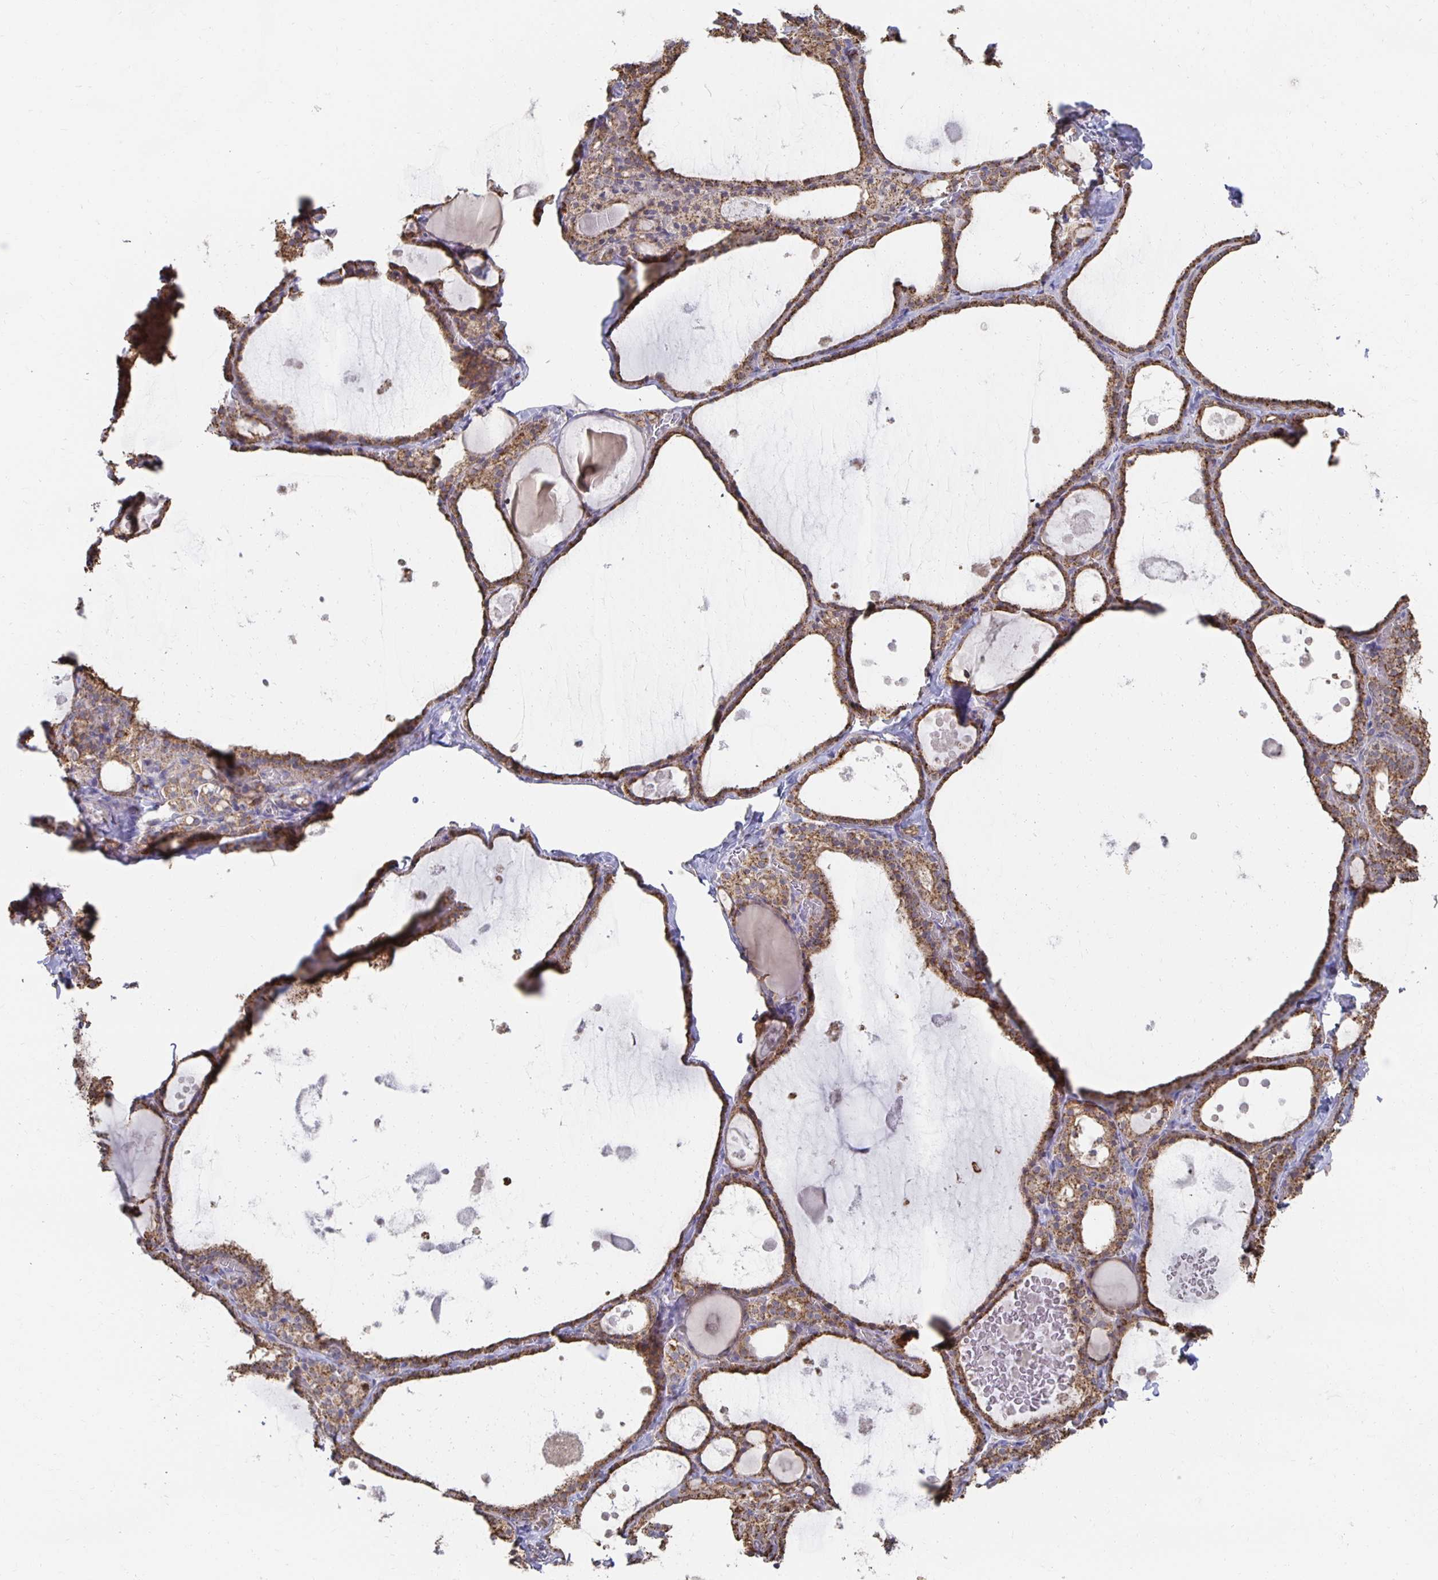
{"staining": {"intensity": "moderate", "quantity": ">75%", "location": "cytoplasmic/membranous"}, "tissue": "thyroid gland", "cell_type": "Glandular cells", "image_type": "normal", "snomed": [{"axis": "morphology", "description": "Normal tissue, NOS"}, {"axis": "topography", "description": "Thyroid gland"}], "caption": "A micrograph of human thyroid gland stained for a protein demonstrates moderate cytoplasmic/membranous brown staining in glandular cells. The staining is performed using DAB brown chromogen to label protein expression. The nuclei are counter-stained blue using hematoxylin.", "gene": "NKX2", "patient": {"sex": "male", "age": 56}}